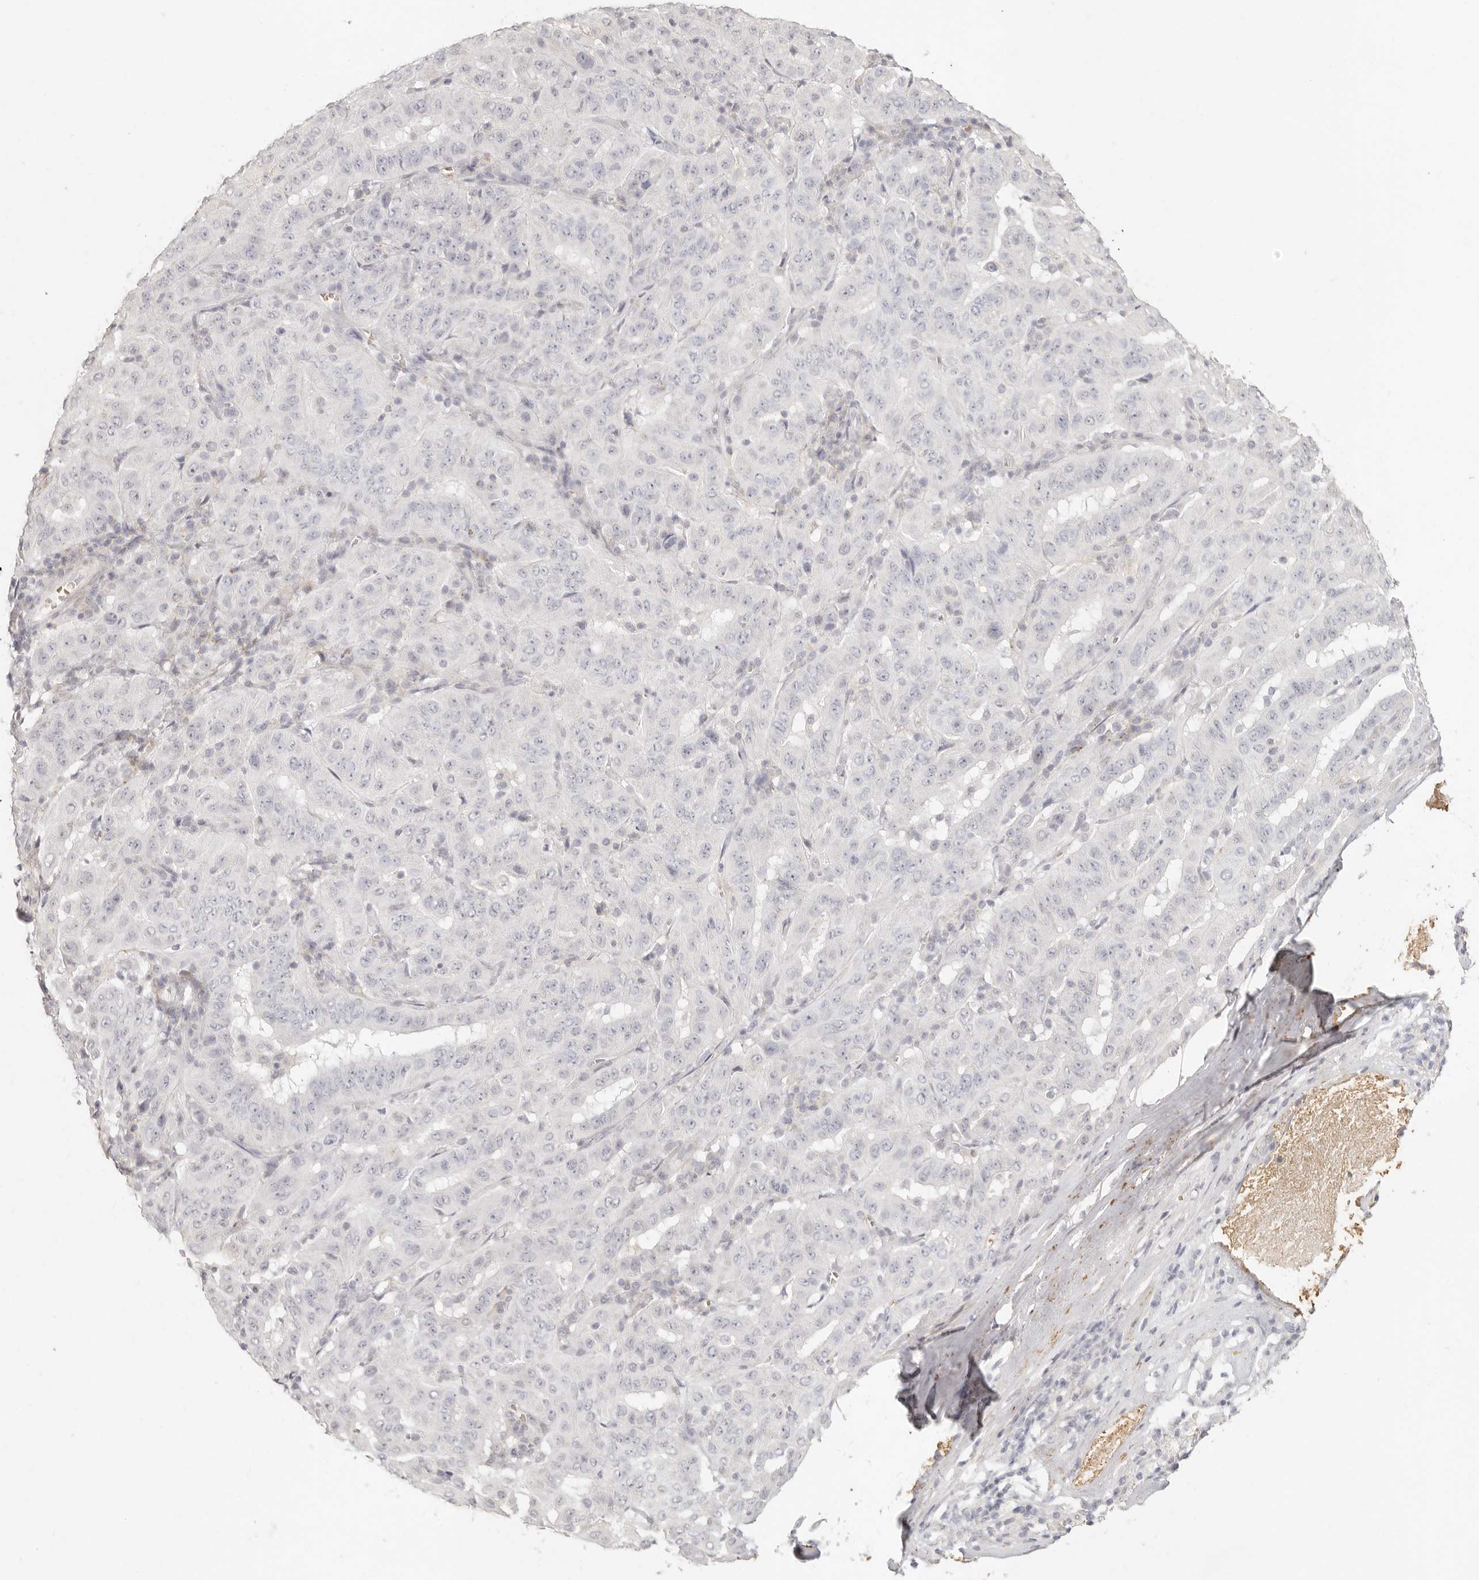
{"staining": {"intensity": "negative", "quantity": "none", "location": "none"}, "tissue": "pancreatic cancer", "cell_type": "Tumor cells", "image_type": "cancer", "snomed": [{"axis": "morphology", "description": "Adenocarcinoma, NOS"}, {"axis": "topography", "description": "Pancreas"}], "caption": "Tumor cells show no significant staining in pancreatic adenocarcinoma. (DAB immunohistochemistry (IHC), high magnification).", "gene": "NIBAN1", "patient": {"sex": "male", "age": 63}}